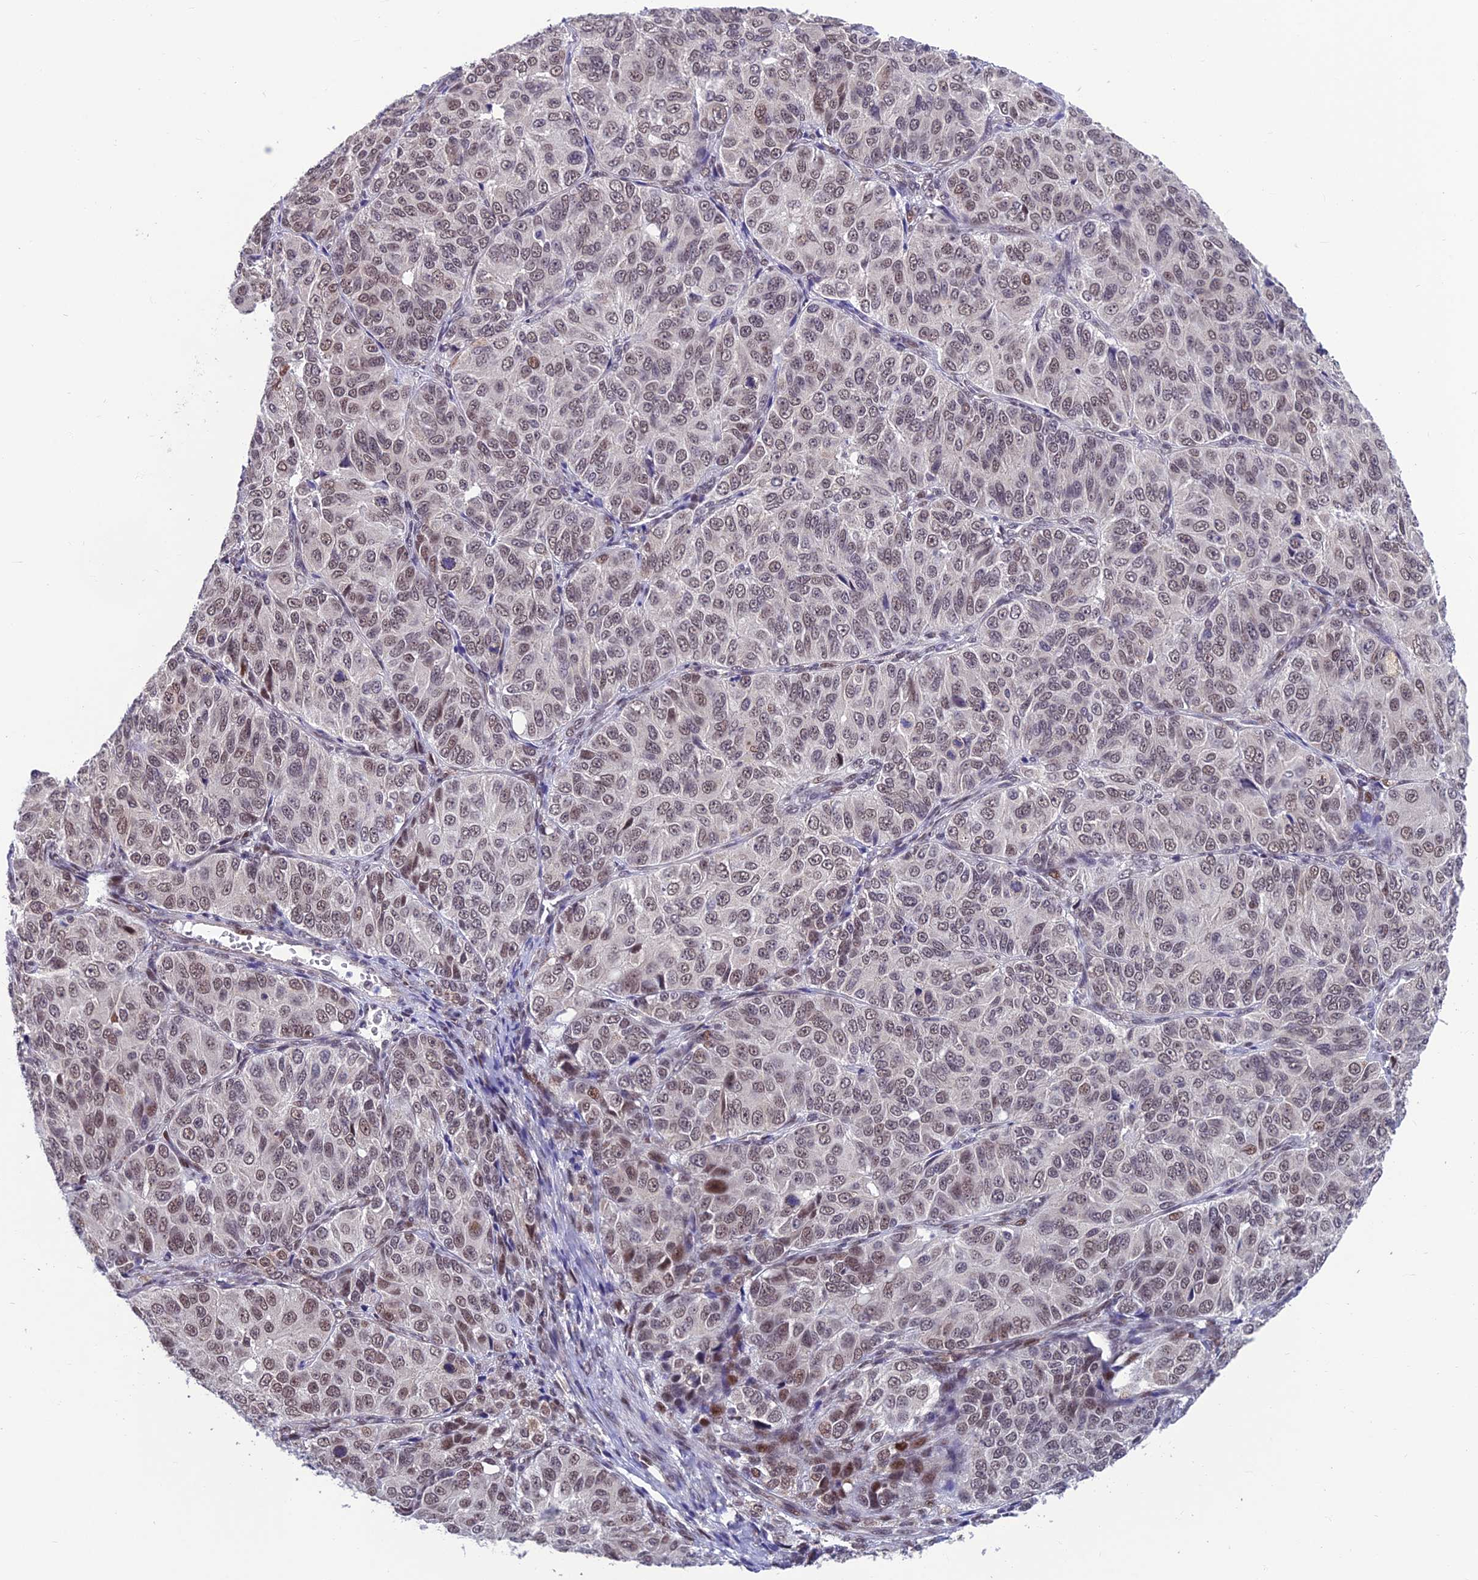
{"staining": {"intensity": "weak", "quantity": "25%-75%", "location": "nuclear"}, "tissue": "ovarian cancer", "cell_type": "Tumor cells", "image_type": "cancer", "snomed": [{"axis": "morphology", "description": "Carcinoma, endometroid"}, {"axis": "topography", "description": "Ovary"}], "caption": "IHC of human ovarian endometroid carcinoma displays low levels of weak nuclear expression in approximately 25%-75% of tumor cells.", "gene": "KIAA1191", "patient": {"sex": "female", "age": 51}}